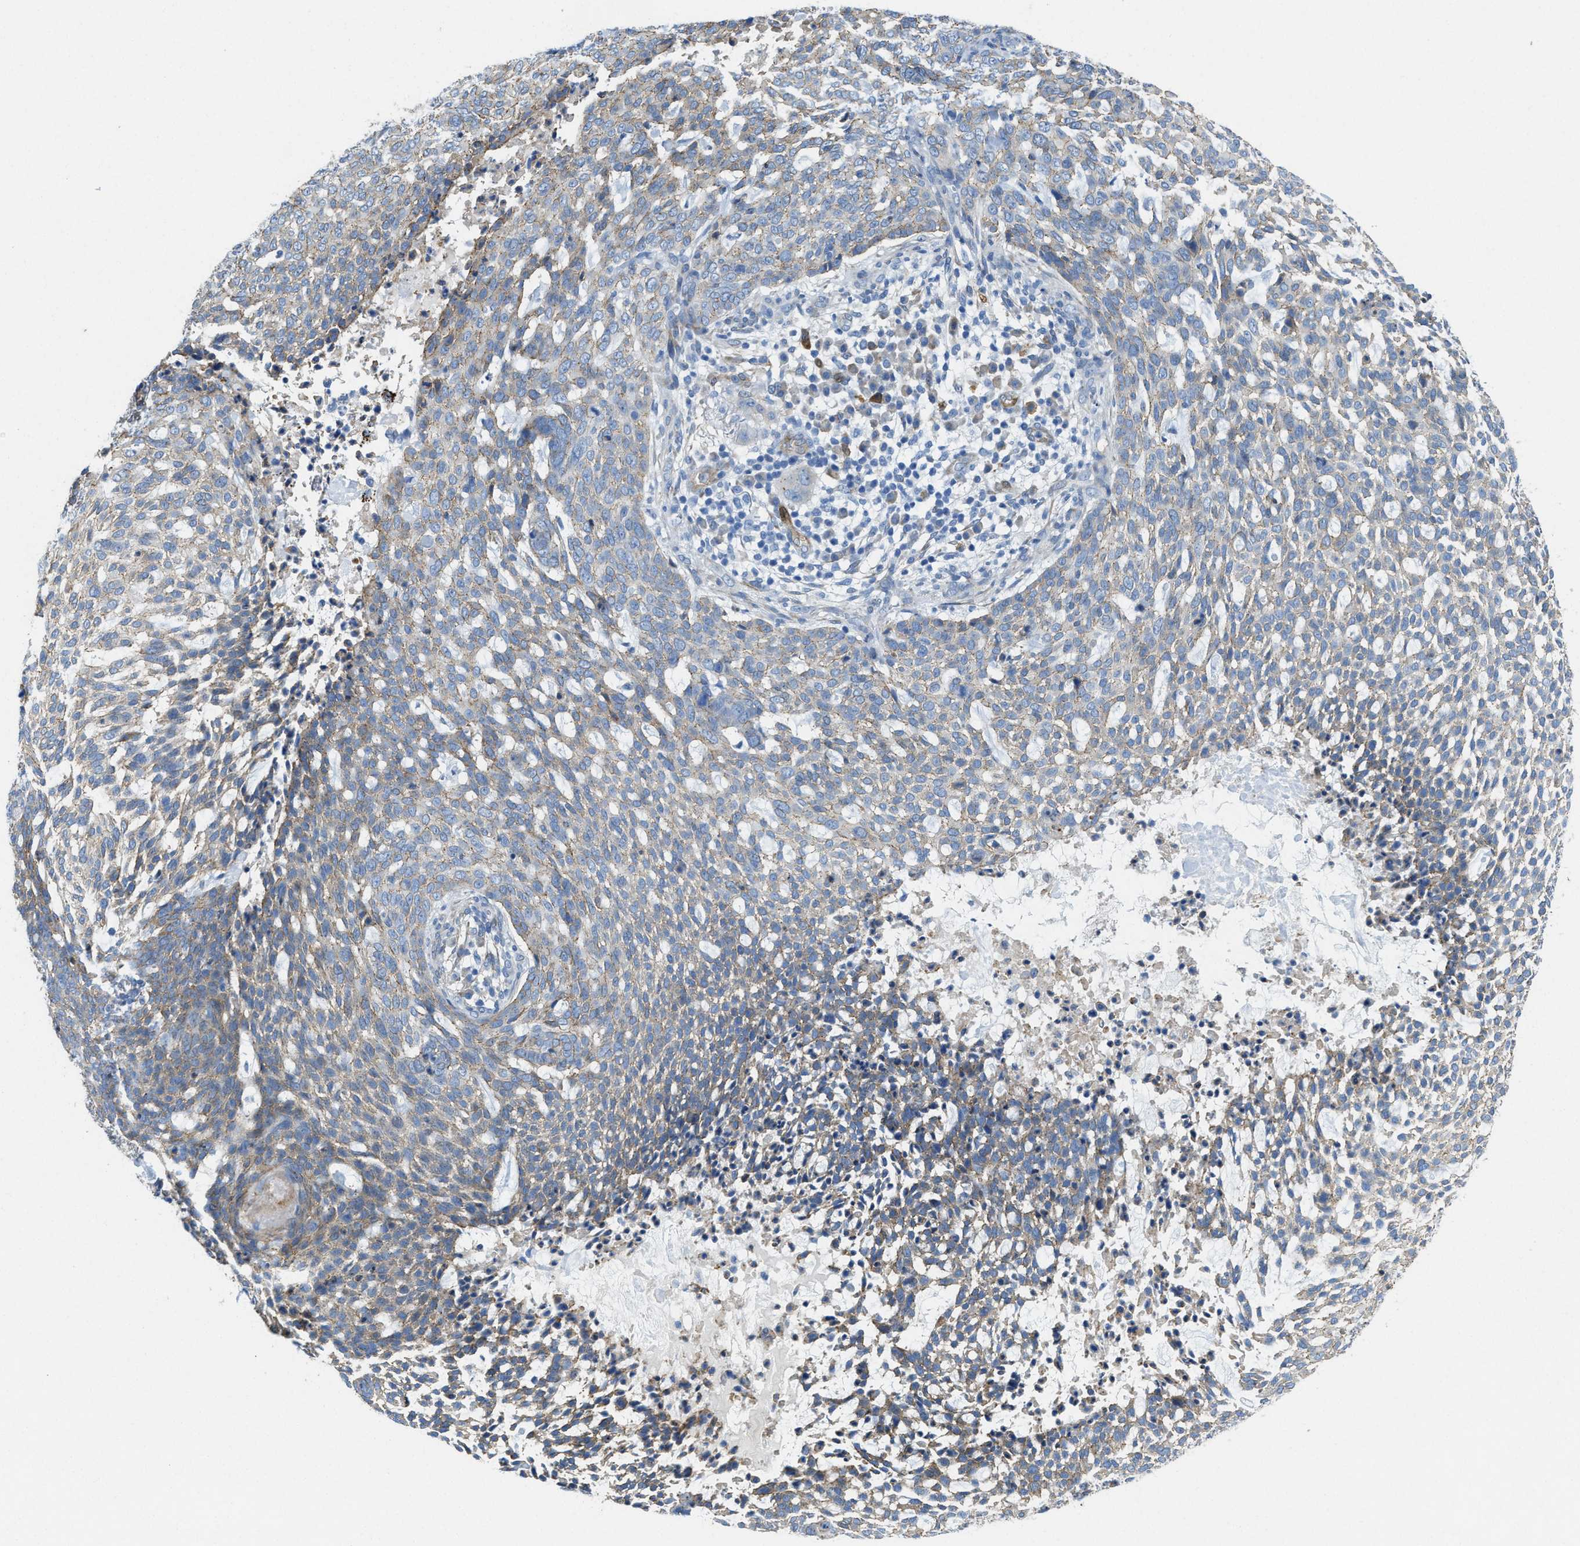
{"staining": {"intensity": "weak", "quantity": "<25%", "location": "cytoplasmic/membranous"}, "tissue": "skin cancer", "cell_type": "Tumor cells", "image_type": "cancer", "snomed": [{"axis": "morphology", "description": "Basal cell carcinoma"}, {"axis": "topography", "description": "Skin"}], "caption": "Immunohistochemical staining of skin basal cell carcinoma demonstrates no significant staining in tumor cells.", "gene": "ASS1", "patient": {"sex": "female", "age": 64}}